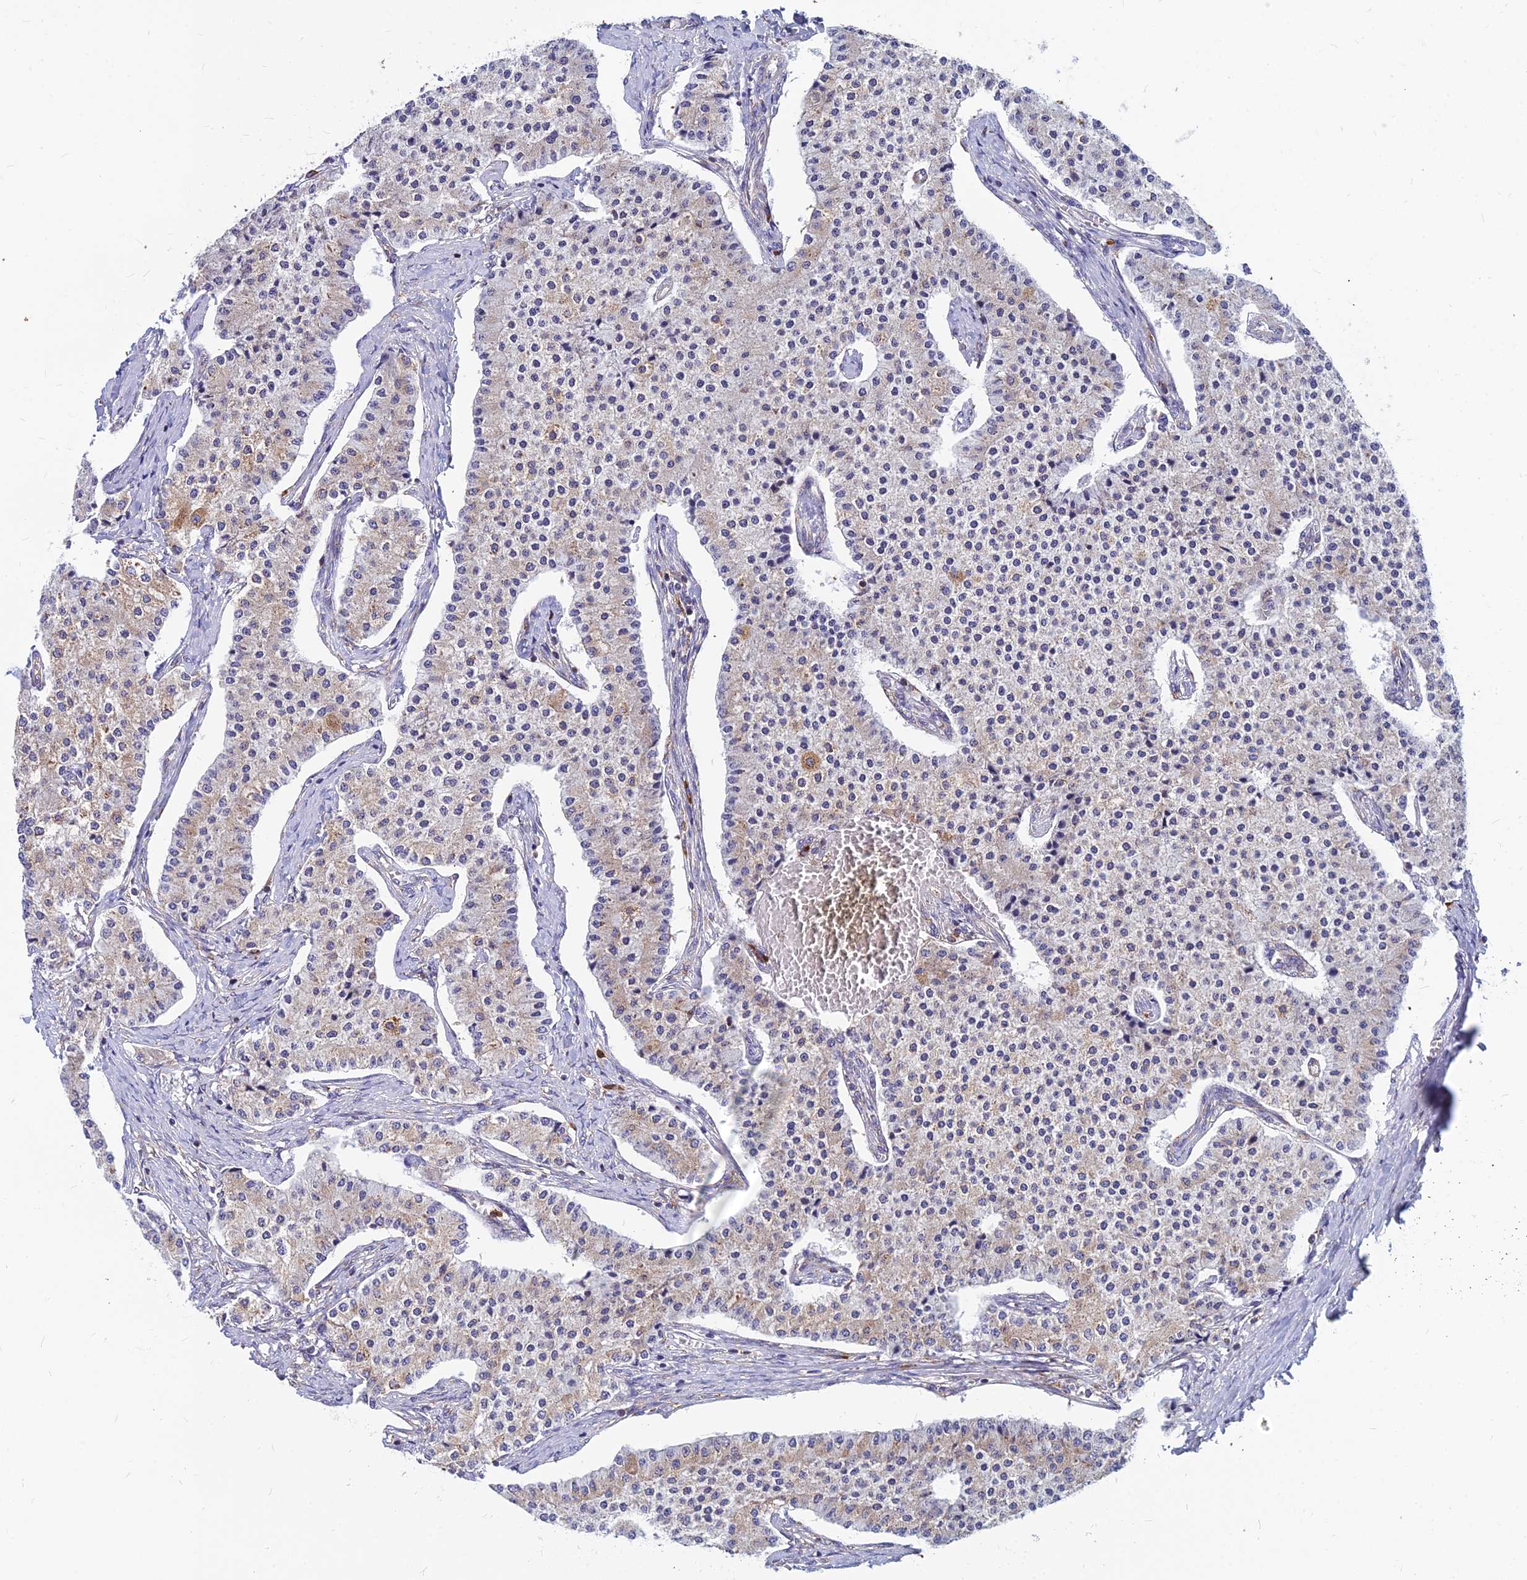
{"staining": {"intensity": "moderate", "quantity": "<25%", "location": "cytoplasmic/membranous"}, "tissue": "carcinoid", "cell_type": "Tumor cells", "image_type": "cancer", "snomed": [{"axis": "morphology", "description": "Carcinoid, malignant, NOS"}, {"axis": "topography", "description": "Colon"}], "caption": "DAB immunohistochemical staining of carcinoid shows moderate cytoplasmic/membranous protein positivity in about <25% of tumor cells.", "gene": "CCT6B", "patient": {"sex": "female", "age": 52}}